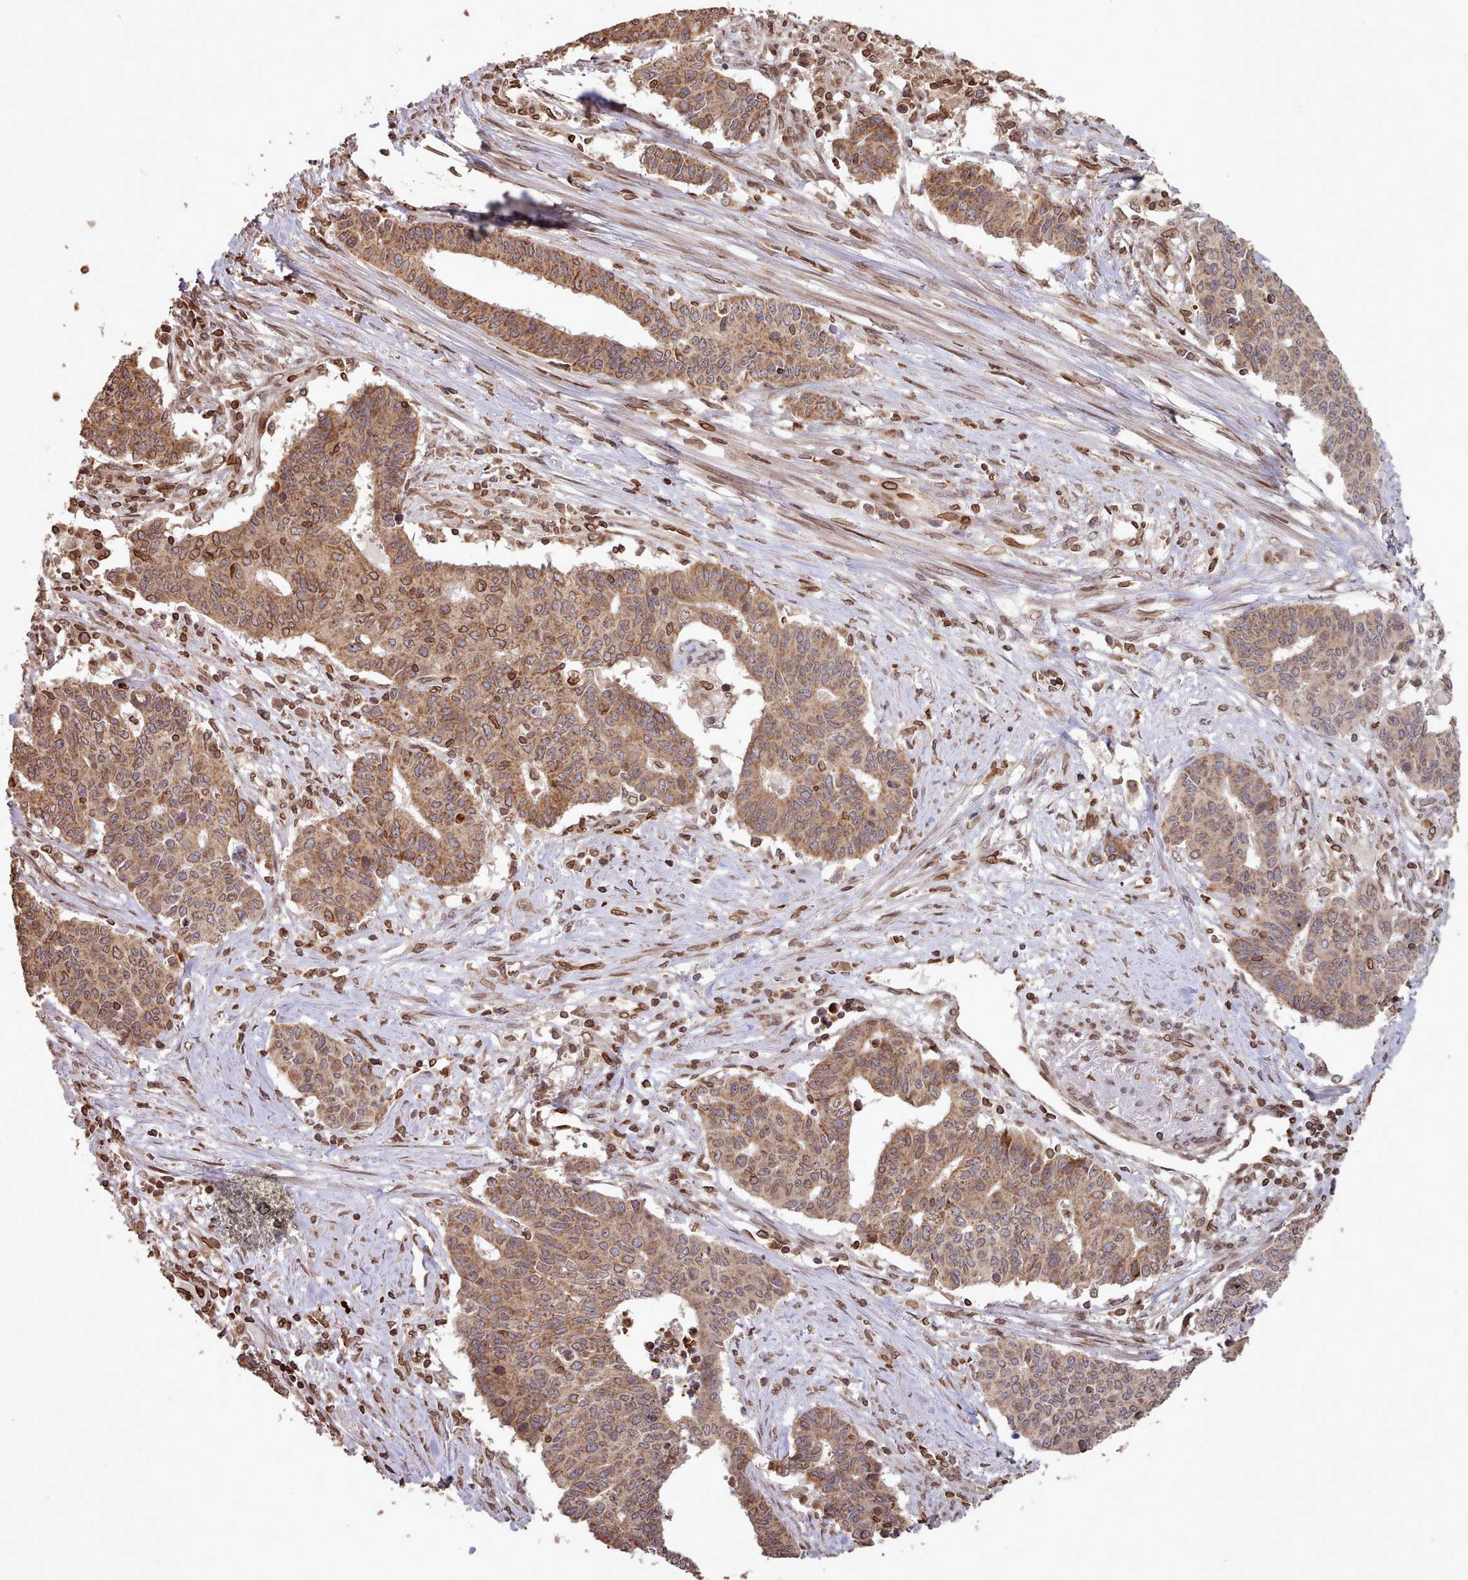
{"staining": {"intensity": "moderate", "quantity": ">75%", "location": "cytoplasmic/membranous,nuclear"}, "tissue": "endometrial cancer", "cell_type": "Tumor cells", "image_type": "cancer", "snomed": [{"axis": "morphology", "description": "Adenocarcinoma, NOS"}, {"axis": "topography", "description": "Endometrium"}], "caption": "A micrograph of human adenocarcinoma (endometrial) stained for a protein exhibits moderate cytoplasmic/membranous and nuclear brown staining in tumor cells.", "gene": "TOR1AIP1", "patient": {"sex": "female", "age": 59}}